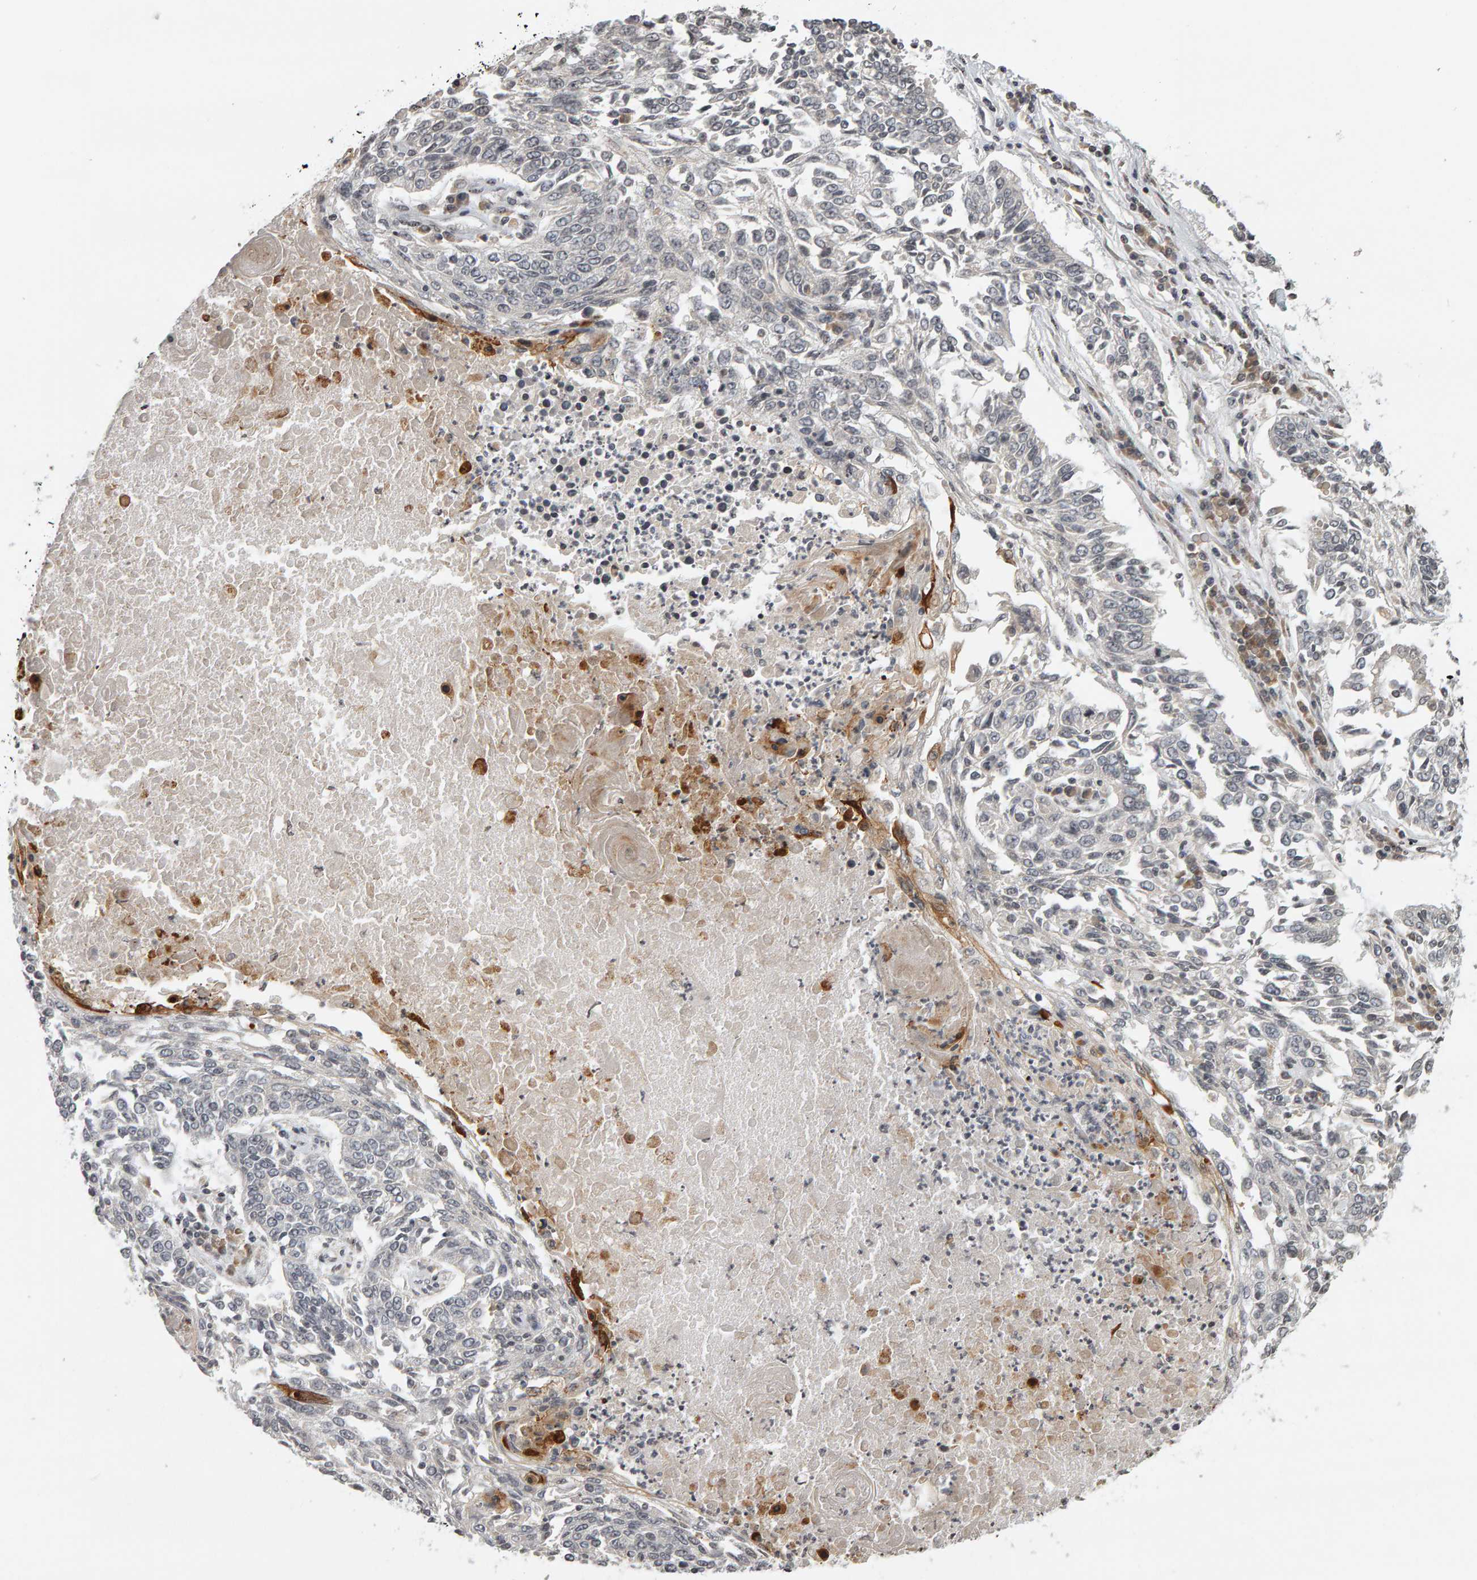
{"staining": {"intensity": "negative", "quantity": "none", "location": "none"}, "tissue": "lung cancer", "cell_type": "Tumor cells", "image_type": "cancer", "snomed": [{"axis": "morphology", "description": "Normal tissue, NOS"}, {"axis": "morphology", "description": "Squamous cell carcinoma, NOS"}, {"axis": "topography", "description": "Cartilage tissue"}, {"axis": "topography", "description": "Bronchus"}, {"axis": "topography", "description": "Lung"}], "caption": "Lung cancer stained for a protein using immunohistochemistry displays no positivity tumor cells.", "gene": "TRAM1", "patient": {"sex": "female", "age": 49}}